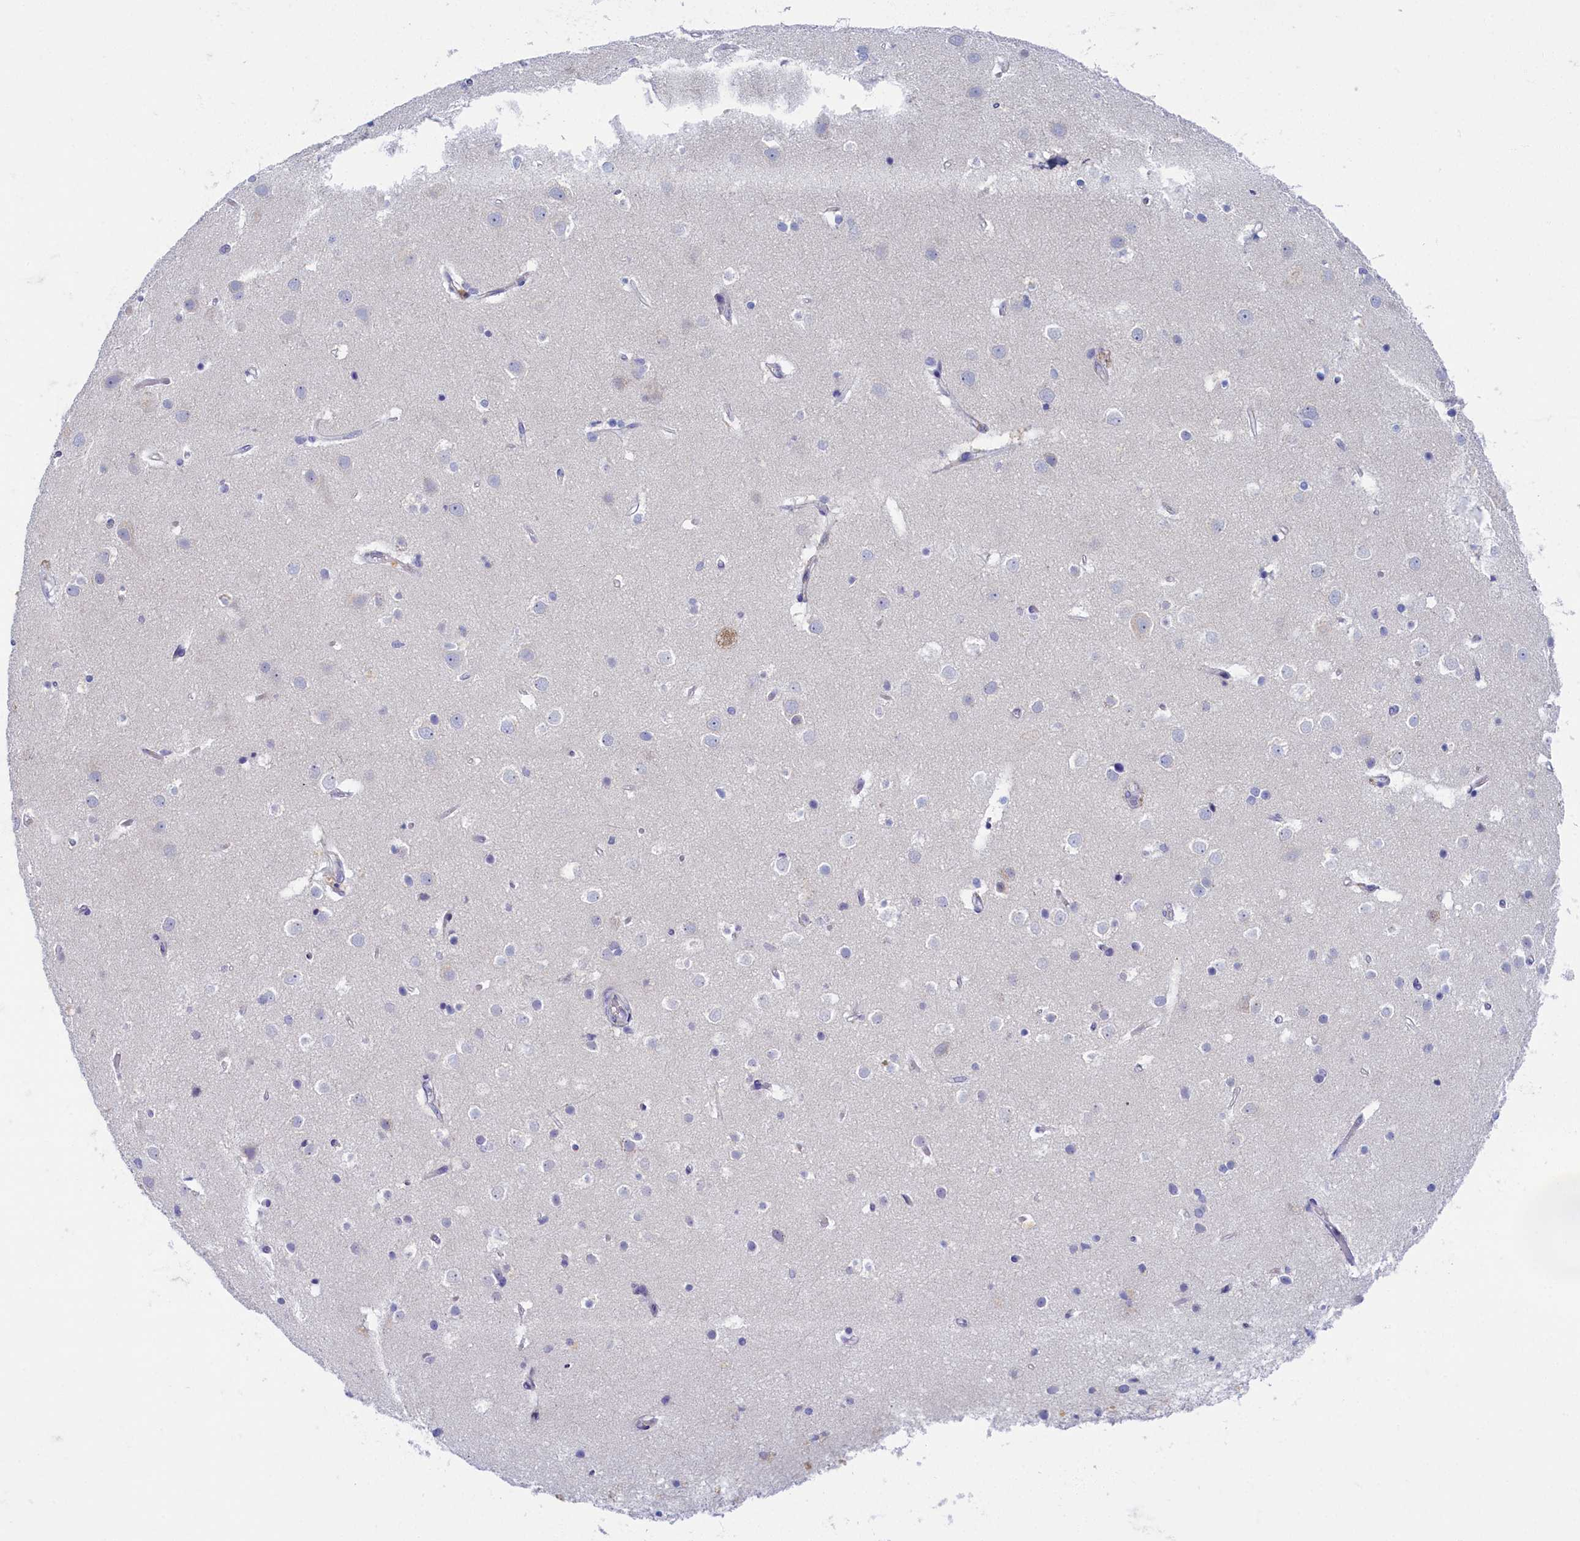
{"staining": {"intensity": "negative", "quantity": "none", "location": "none"}, "tissue": "cerebral cortex", "cell_type": "Endothelial cells", "image_type": "normal", "snomed": [{"axis": "morphology", "description": "Normal tissue, NOS"}, {"axis": "topography", "description": "Cerebral cortex"}], "caption": "This micrograph is of normal cerebral cortex stained with immunohistochemistry to label a protein in brown with the nuclei are counter-stained blue. There is no positivity in endothelial cells.", "gene": "OCIAD2", "patient": {"sex": "male", "age": 54}}